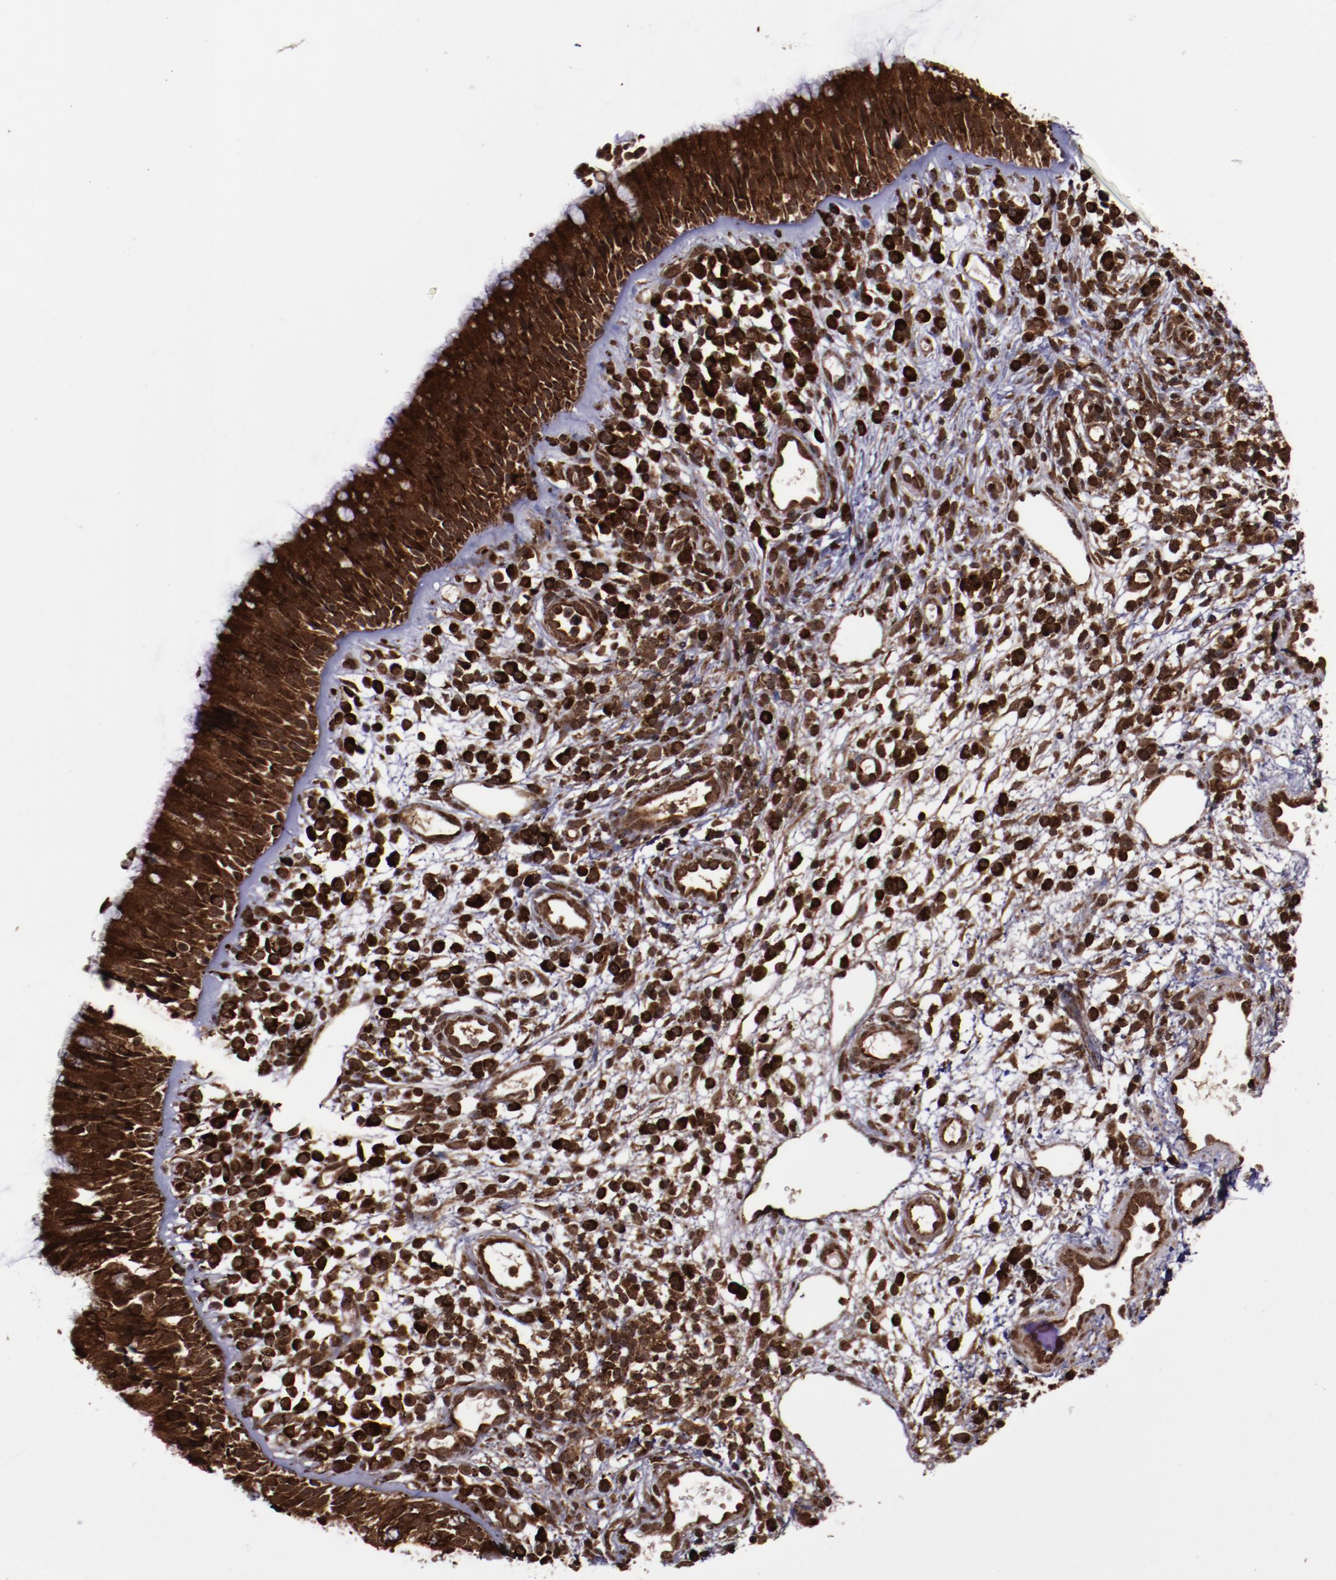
{"staining": {"intensity": "strong", "quantity": ">75%", "location": "cytoplasmic/membranous,nuclear"}, "tissue": "nasopharynx", "cell_type": "Respiratory epithelial cells", "image_type": "normal", "snomed": [{"axis": "morphology", "description": "Normal tissue, NOS"}, {"axis": "morphology", "description": "Inflammation, NOS"}, {"axis": "morphology", "description": "Malignant melanoma, Metastatic site"}, {"axis": "topography", "description": "Nasopharynx"}], "caption": "Protein expression by immunohistochemistry exhibits strong cytoplasmic/membranous,nuclear expression in about >75% of respiratory epithelial cells in normal nasopharynx.", "gene": "EIF4ENIF1", "patient": {"sex": "female", "age": 55}}